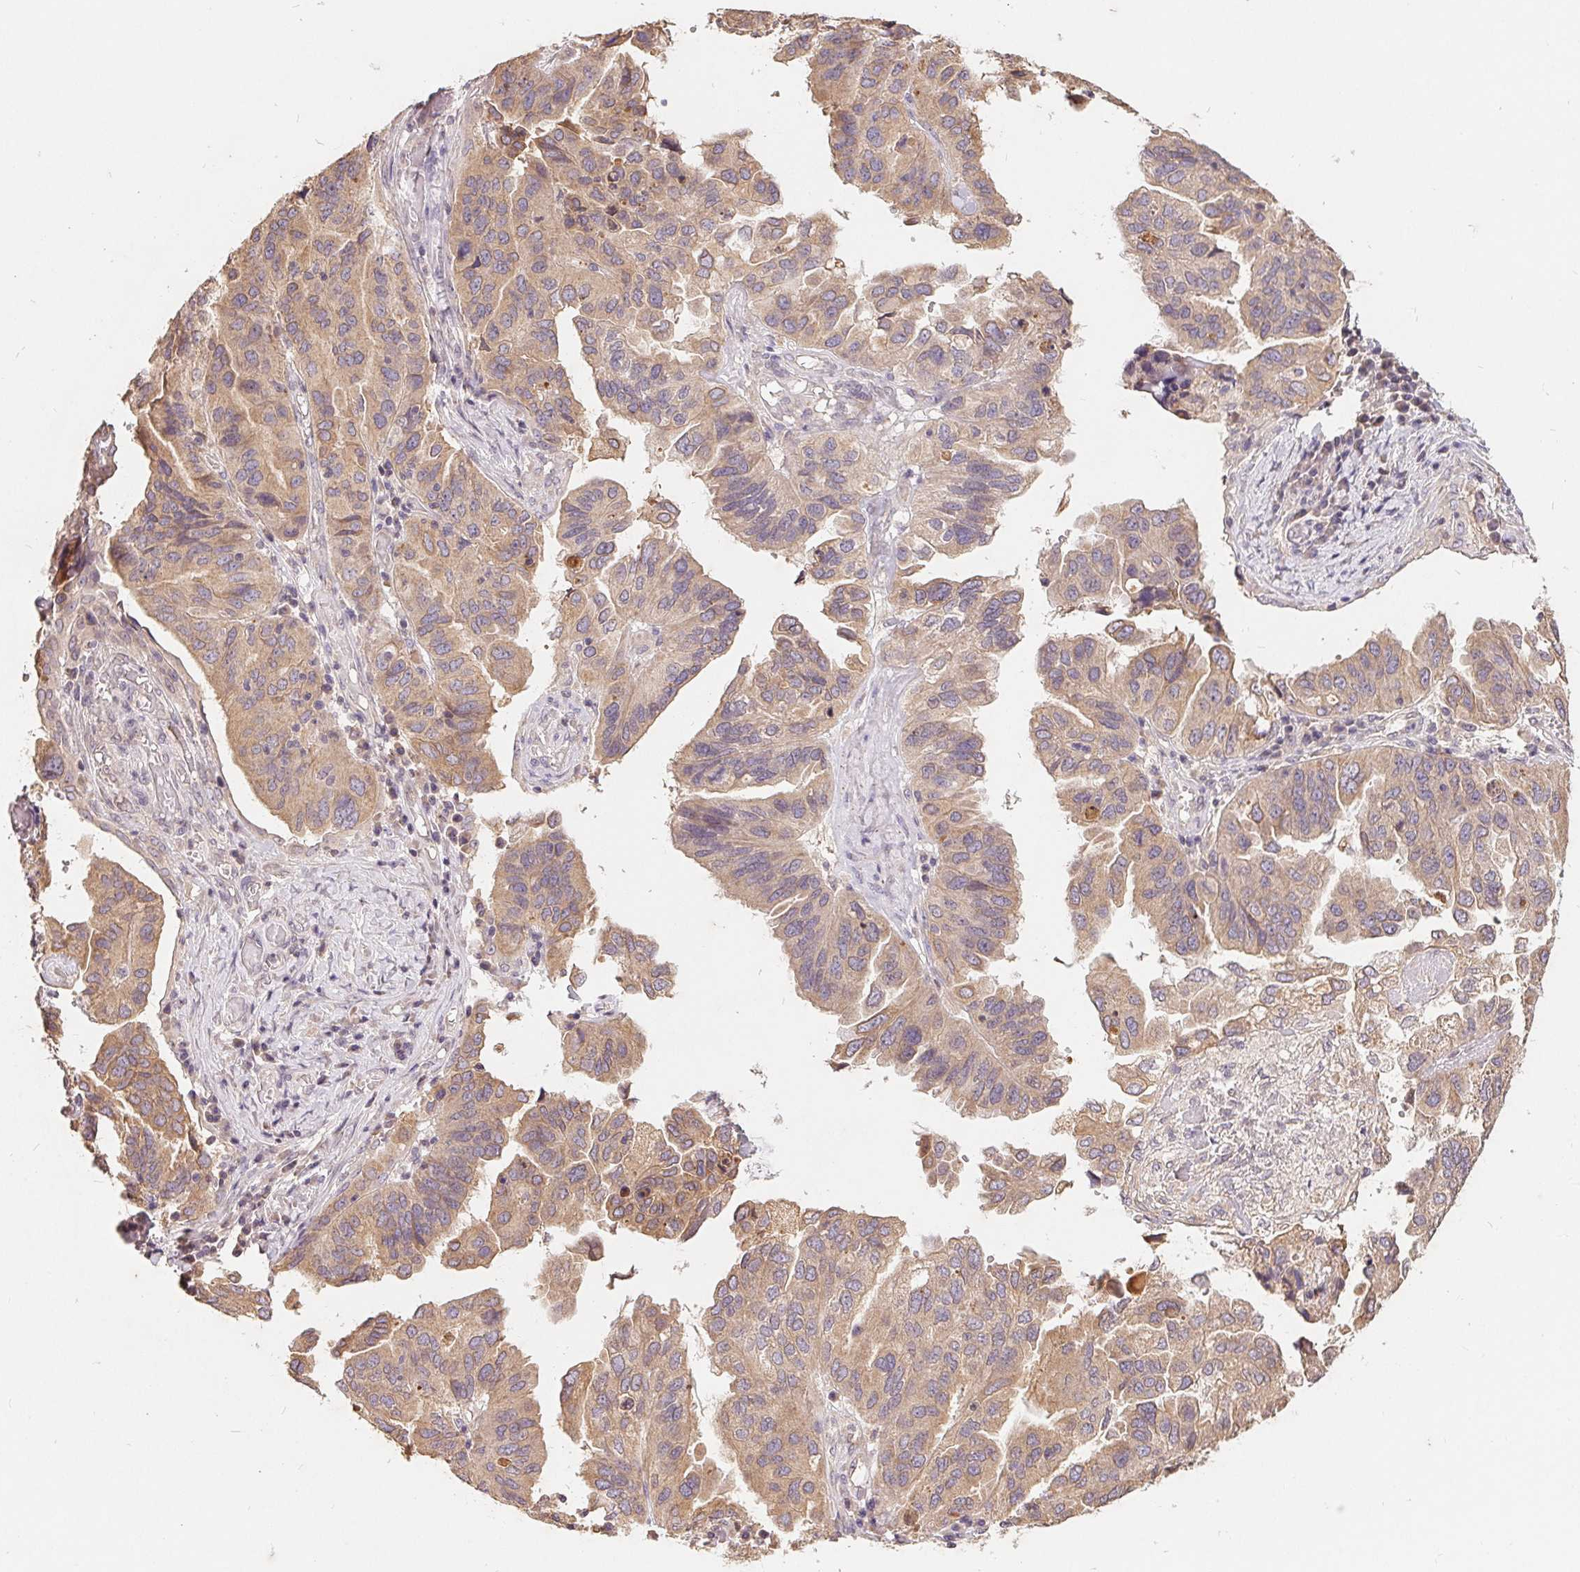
{"staining": {"intensity": "weak", "quantity": ">75%", "location": "cytoplasmic/membranous"}, "tissue": "ovarian cancer", "cell_type": "Tumor cells", "image_type": "cancer", "snomed": [{"axis": "morphology", "description": "Cystadenocarcinoma, serous, NOS"}, {"axis": "topography", "description": "Ovary"}], "caption": "A photomicrograph of ovarian cancer stained for a protein exhibits weak cytoplasmic/membranous brown staining in tumor cells.", "gene": "CDIPT", "patient": {"sex": "female", "age": 79}}